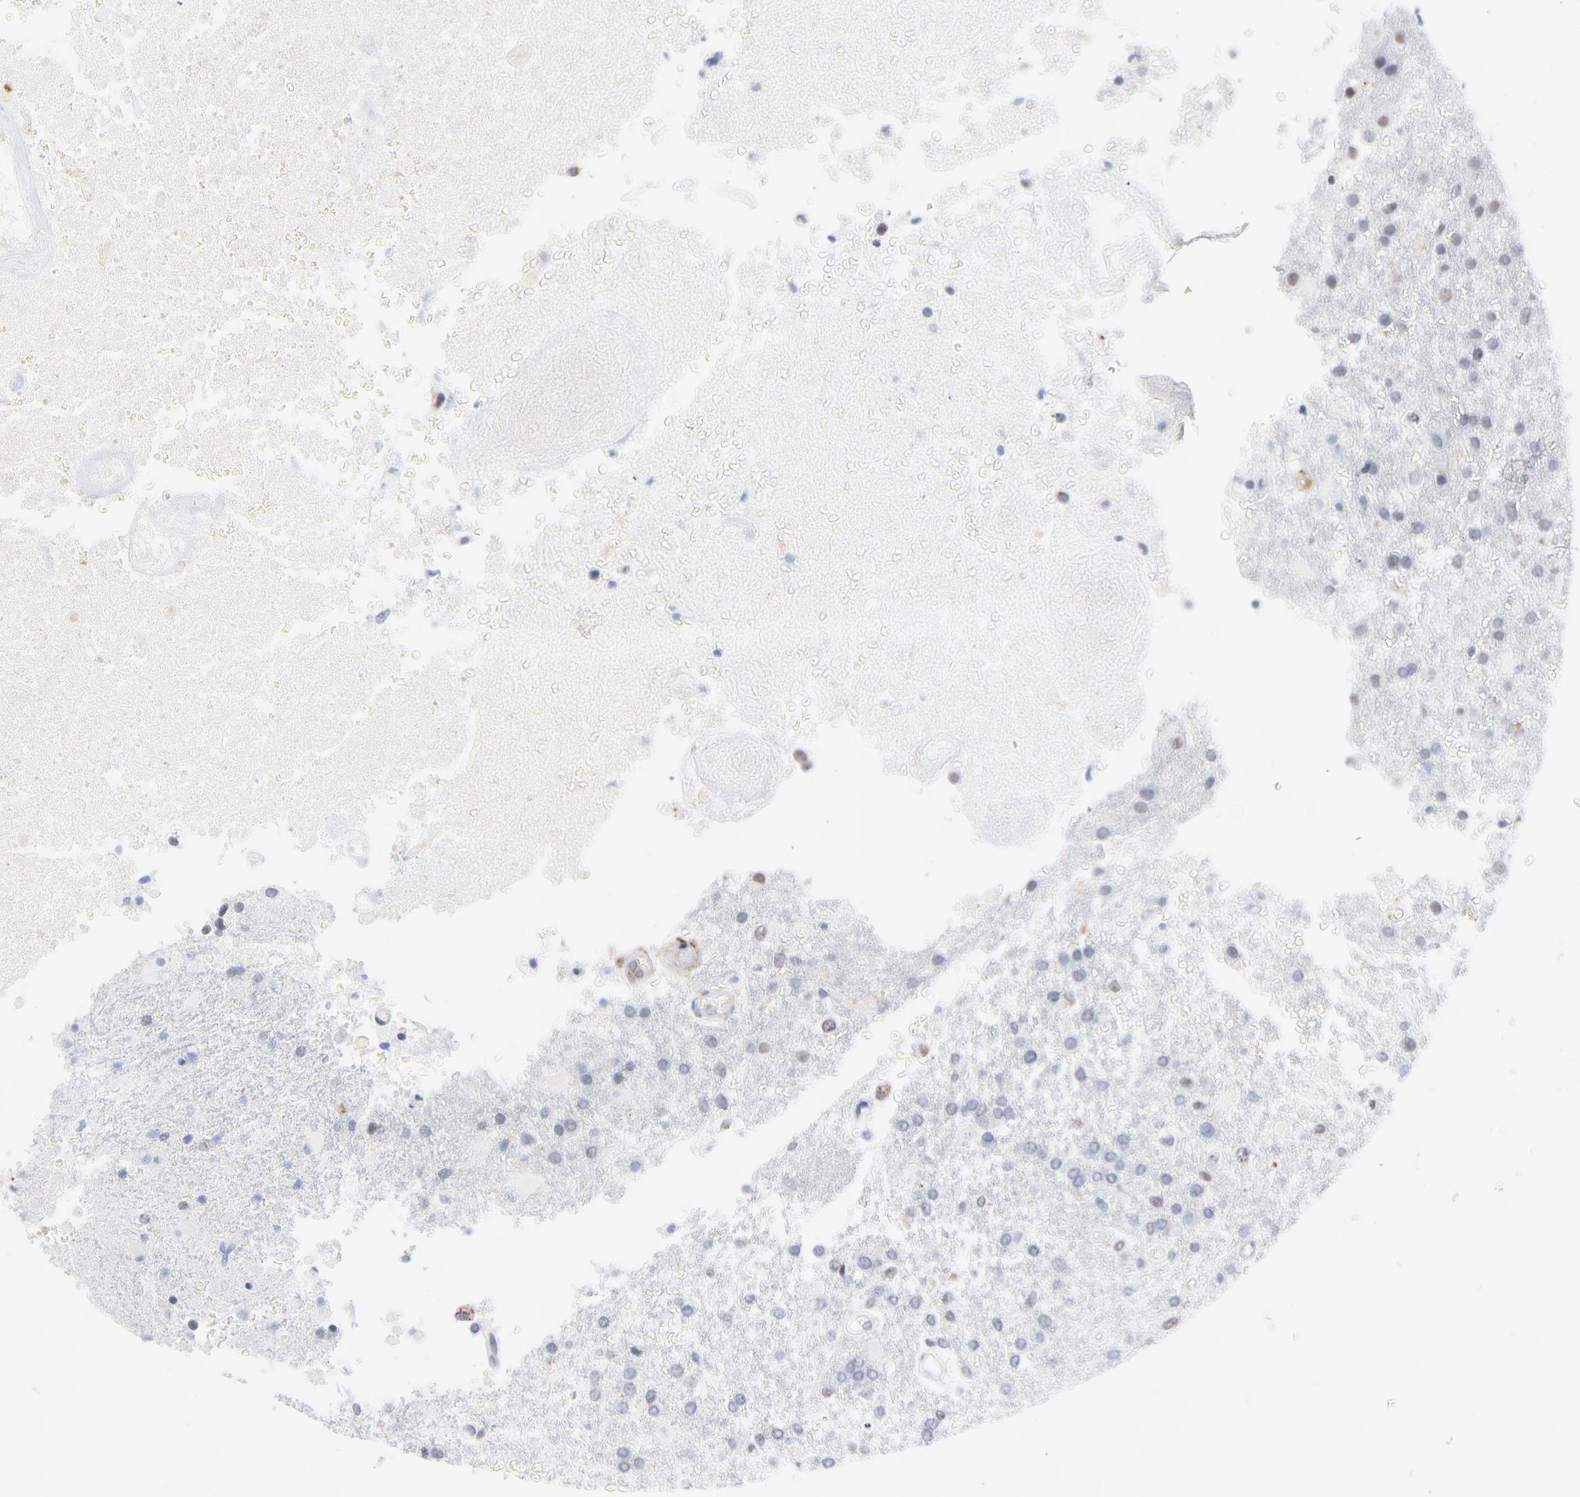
{"staining": {"intensity": "negative", "quantity": "none", "location": "none"}, "tissue": "glioma", "cell_type": "Tumor cells", "image_type": "cancer", "snomed": [{"axis": "morphology", "description": "Glioma, malignant, High grade"}, {"axis": "topography", "description": "Cerebral cortex"}], "caption": "This is an immunohistochemistry (IHC) image of human malignant glioma (high-grade). There is no positivity in tumor cells.", "gene": "LTBP2", "patient": {"sex": "male", "age": 79}}